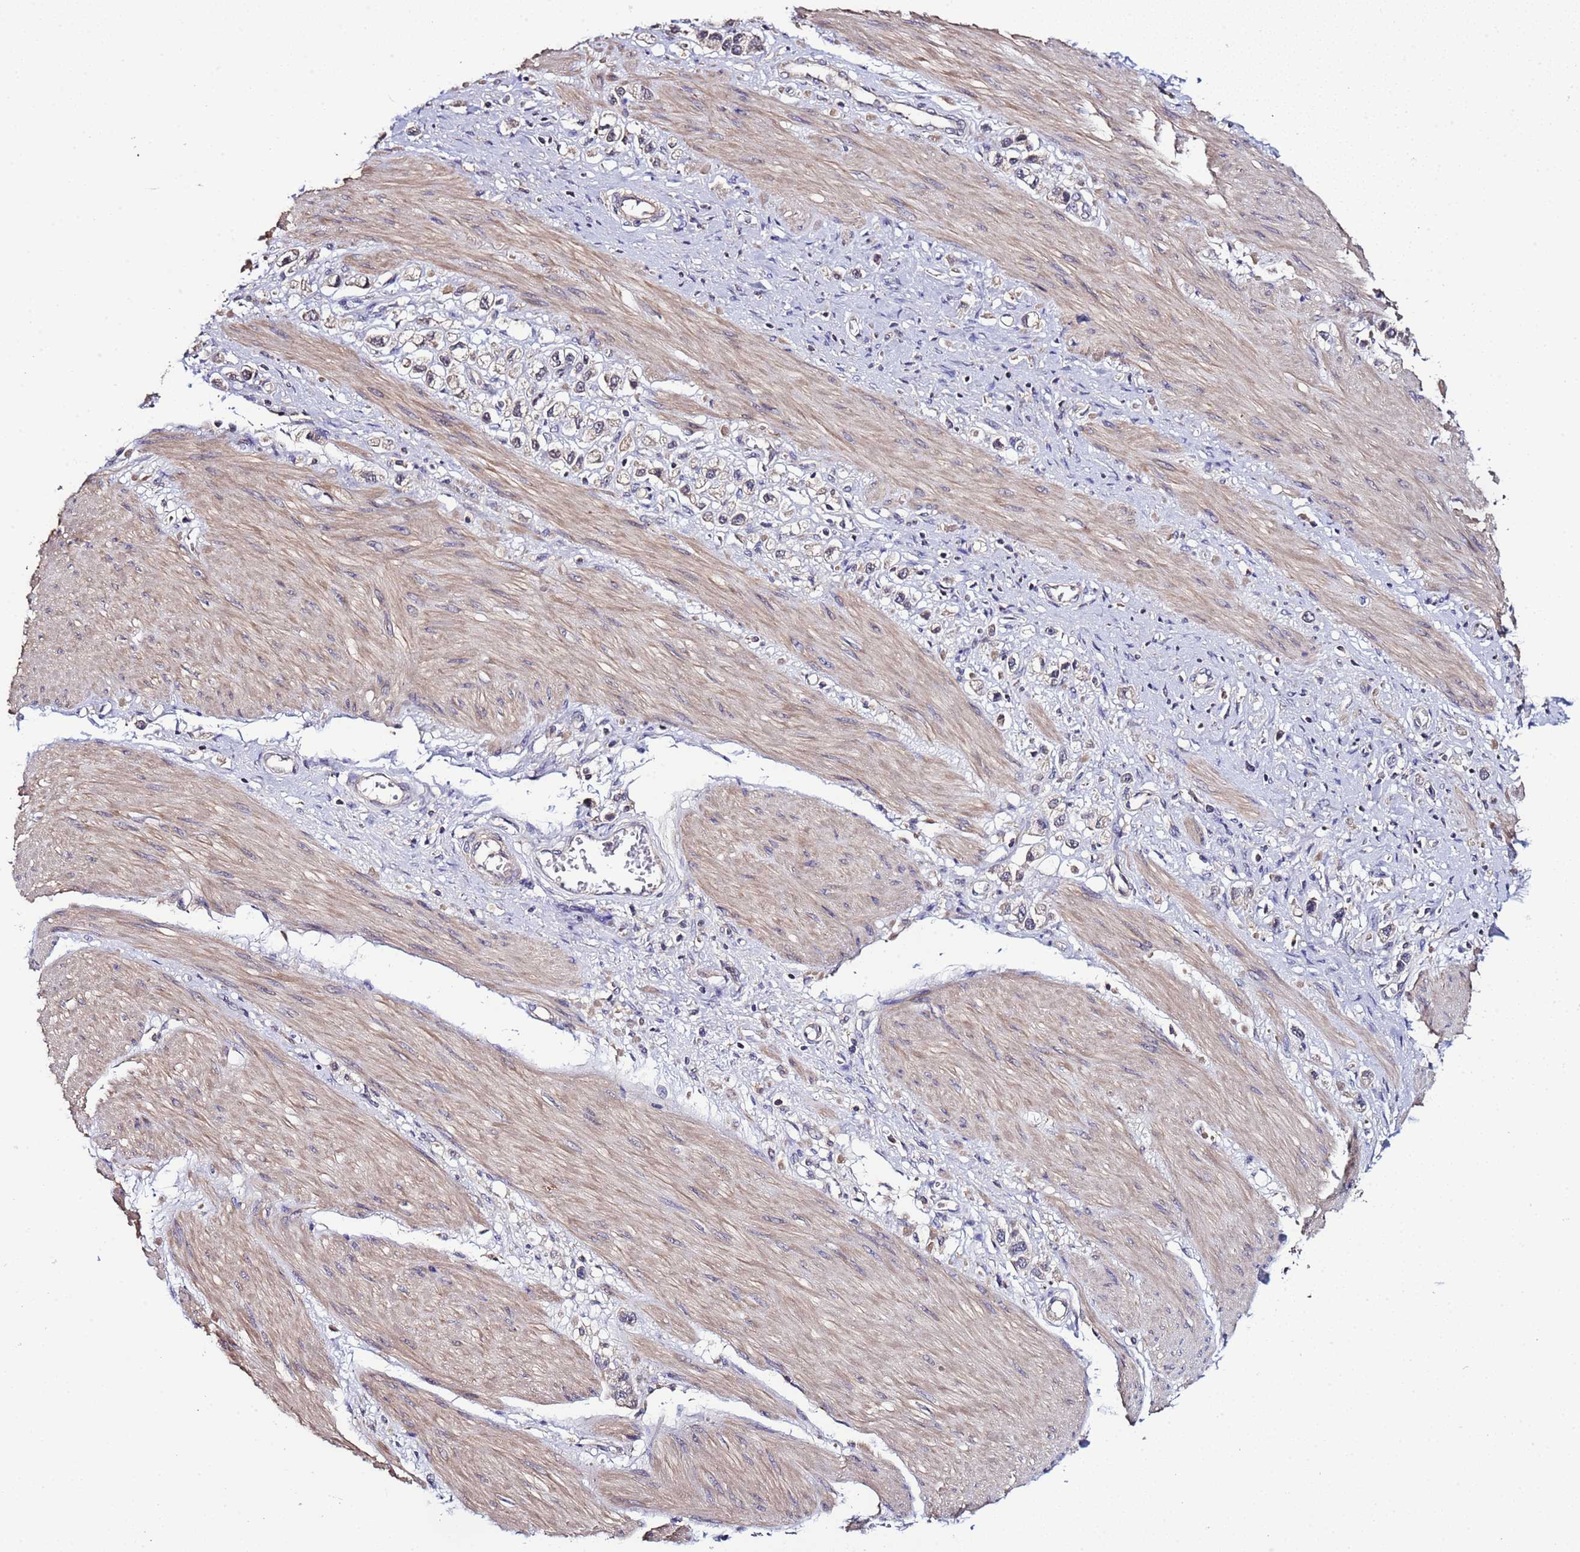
{"staining": {"intensity": "negative", "quantity": "none", "location": "none"}, "tissue": "stomach cancer", "cell_type": "Tumor cells", "image_type": "cancer", "snomed": [{"axis": "morphology", "description": "Adenocarcinoma, NOS"}, {"axis": "topography", "description": "Stomach"}], "caption": "Stomach adenocarcinoma stained for a protein using immunohistochemistry (IHC) shows no staining tumor cells.", "gene": "ELMOD2", "patient": {"sex": "female", "age": 65}}